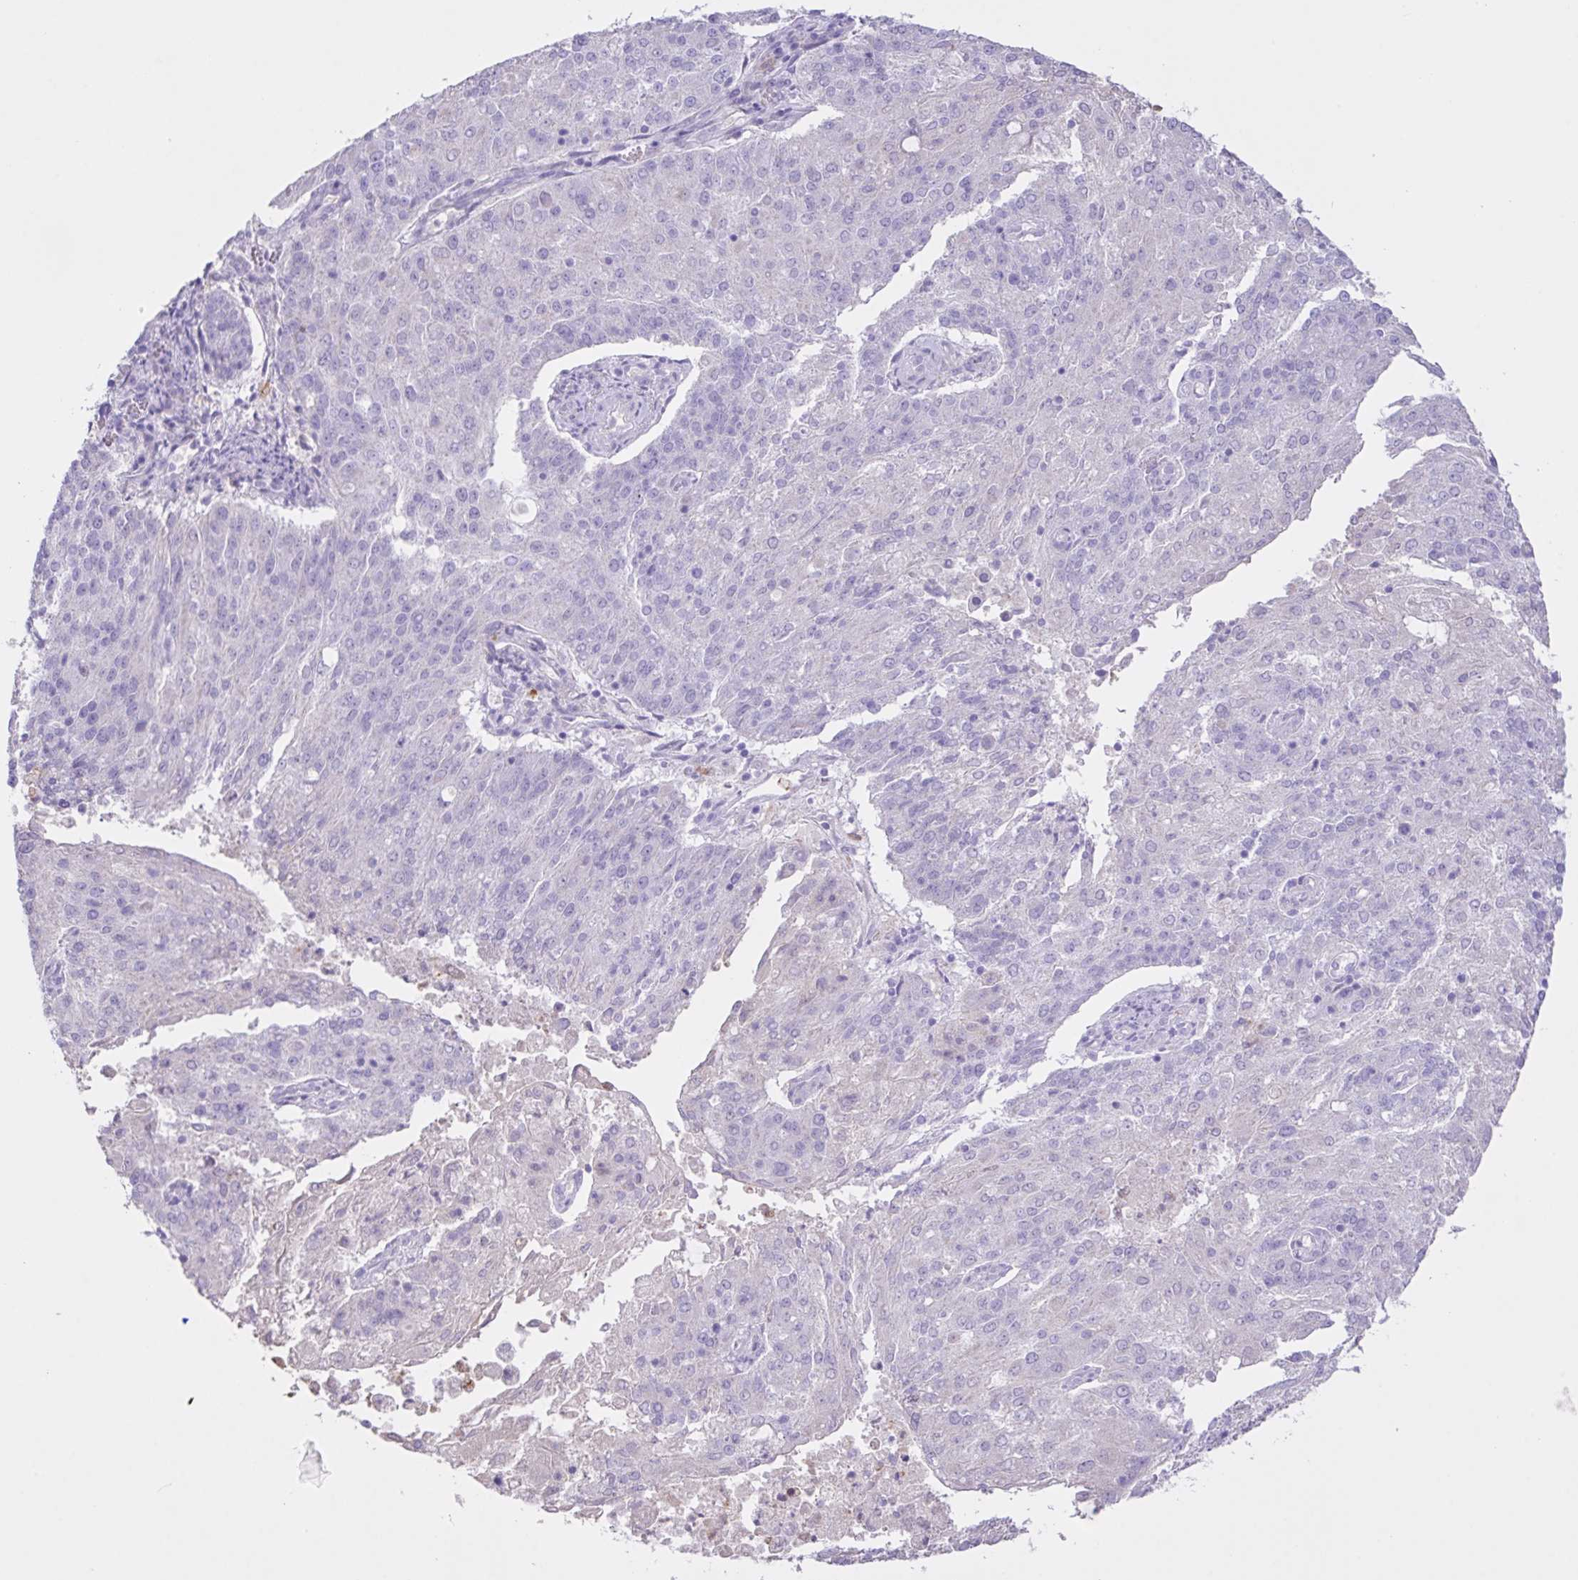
{"staining": {"intensity": "negative", "quantity": "none", "location": "none"}, "tissue": "endometrial cancer", "cell_type": "Tumor cells", "image_type": "cancer", "snomed": [{"axis": "morphology", "description": "Adenocarcinoma, NOS"}, {"axis": "topography", "description": "Endometrium"}], "caption": "Endometrial adenocarcinoma was stained to show a protein in brown. There is no significant positivity in tumor cells. (DAB (3,3'-diaminobenzidine) IHC visualized using brightfield microscopy, high magnification).", "gene": "CST11", "patient": {"sex": "female", "age": 82}}